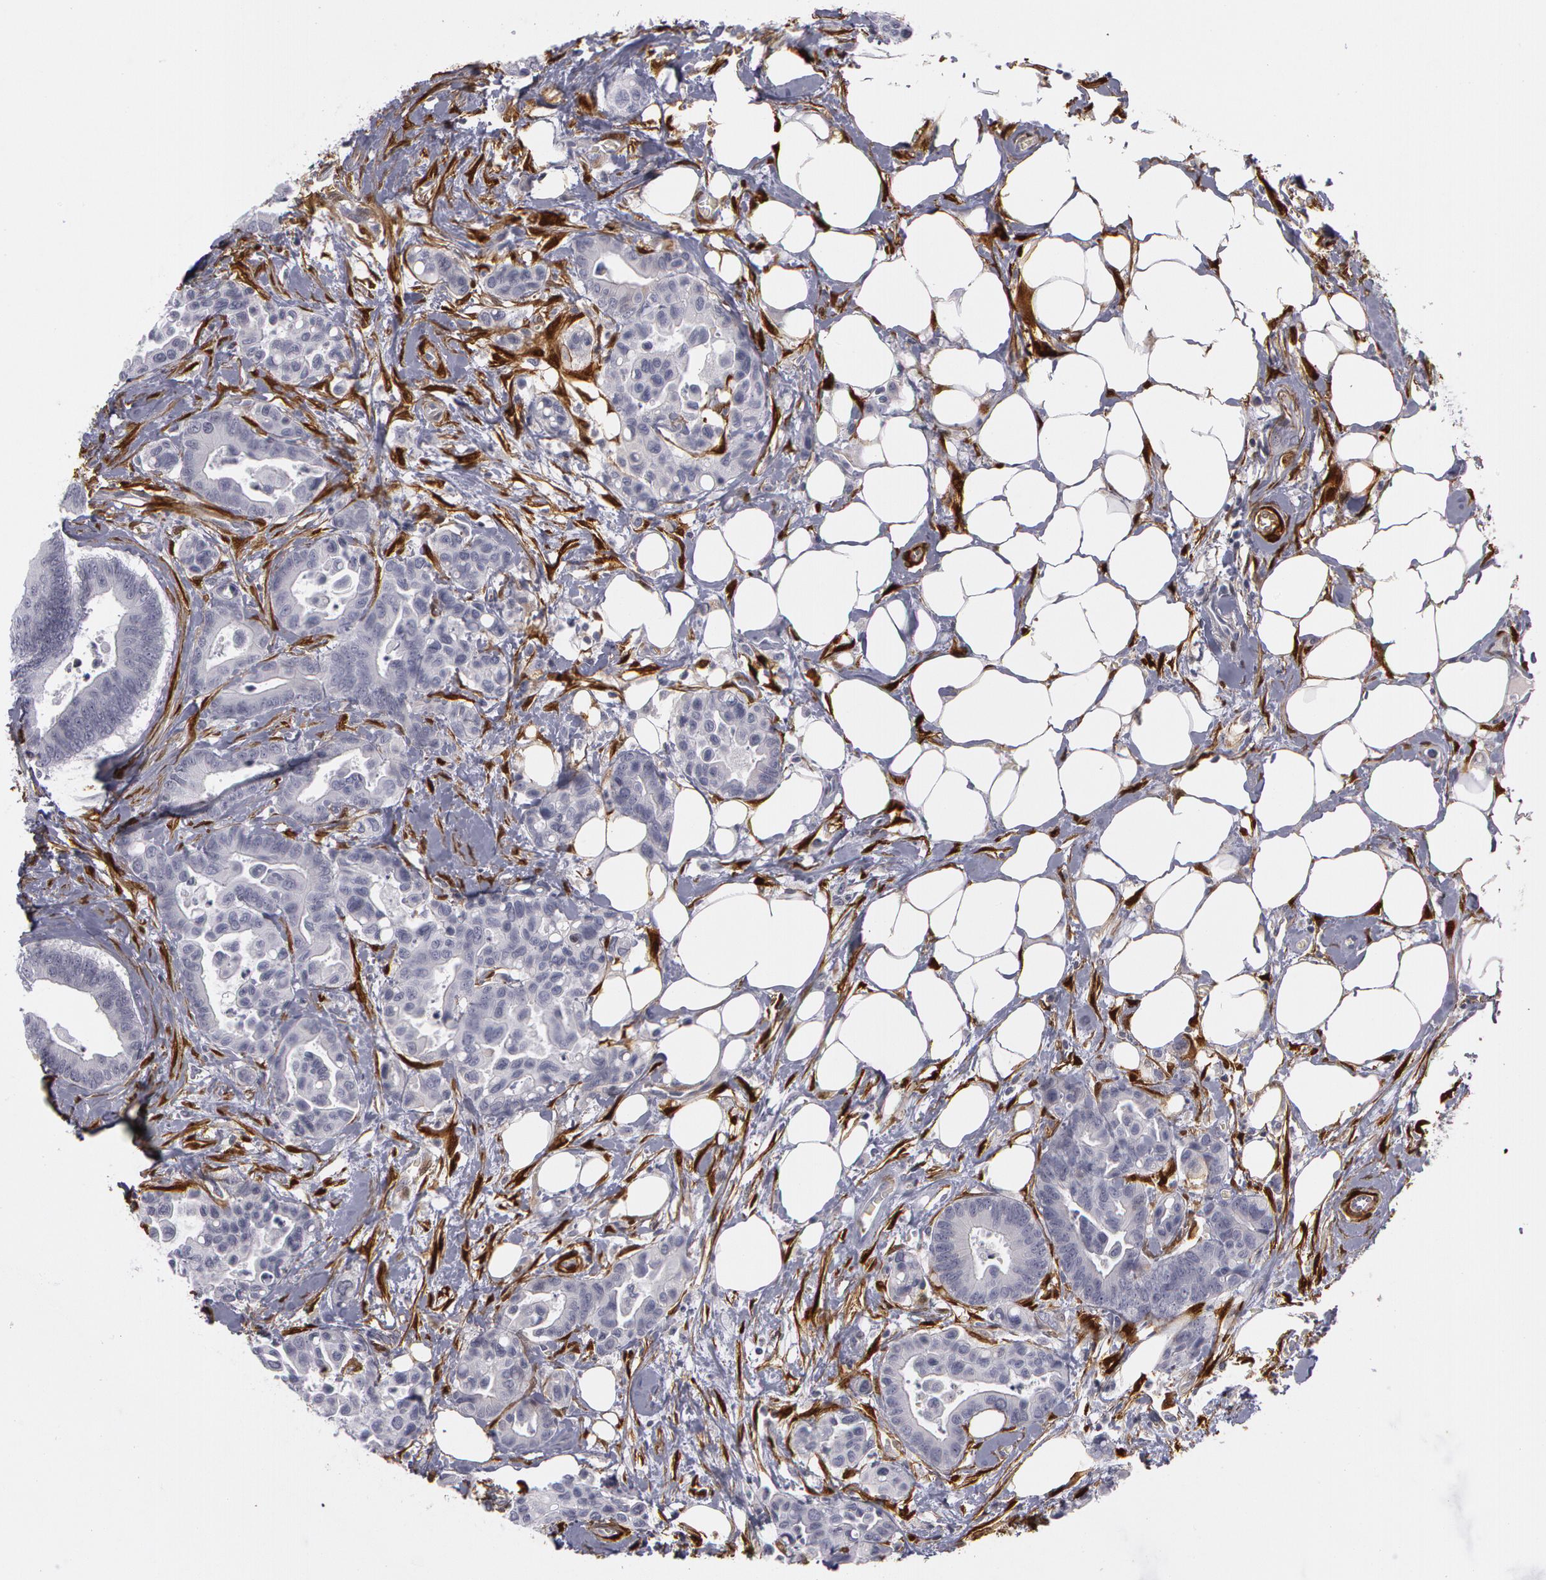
{"staining": {"intensity": "negative", "quantity": "none", "location": "none"}, "tissue": "colorectal cancer", "cell_type": "Tumor cells", "image_type": "cancer", "snomed": [{"axis": "morphology", "description": "Adenocarcinoma, NOS"}, {"axis": "topography", "description": "Colon"}], "caption": "A photomicrograph of human colorectal cancer is negative for staining in tumor cells. (DAB (3,3'-diaminobenzidine) immunohistochemistry (IHC) with hematoxylin counter stain).", "gene": "TAGLN", "patient": {"sex": "male", "age": 82}}